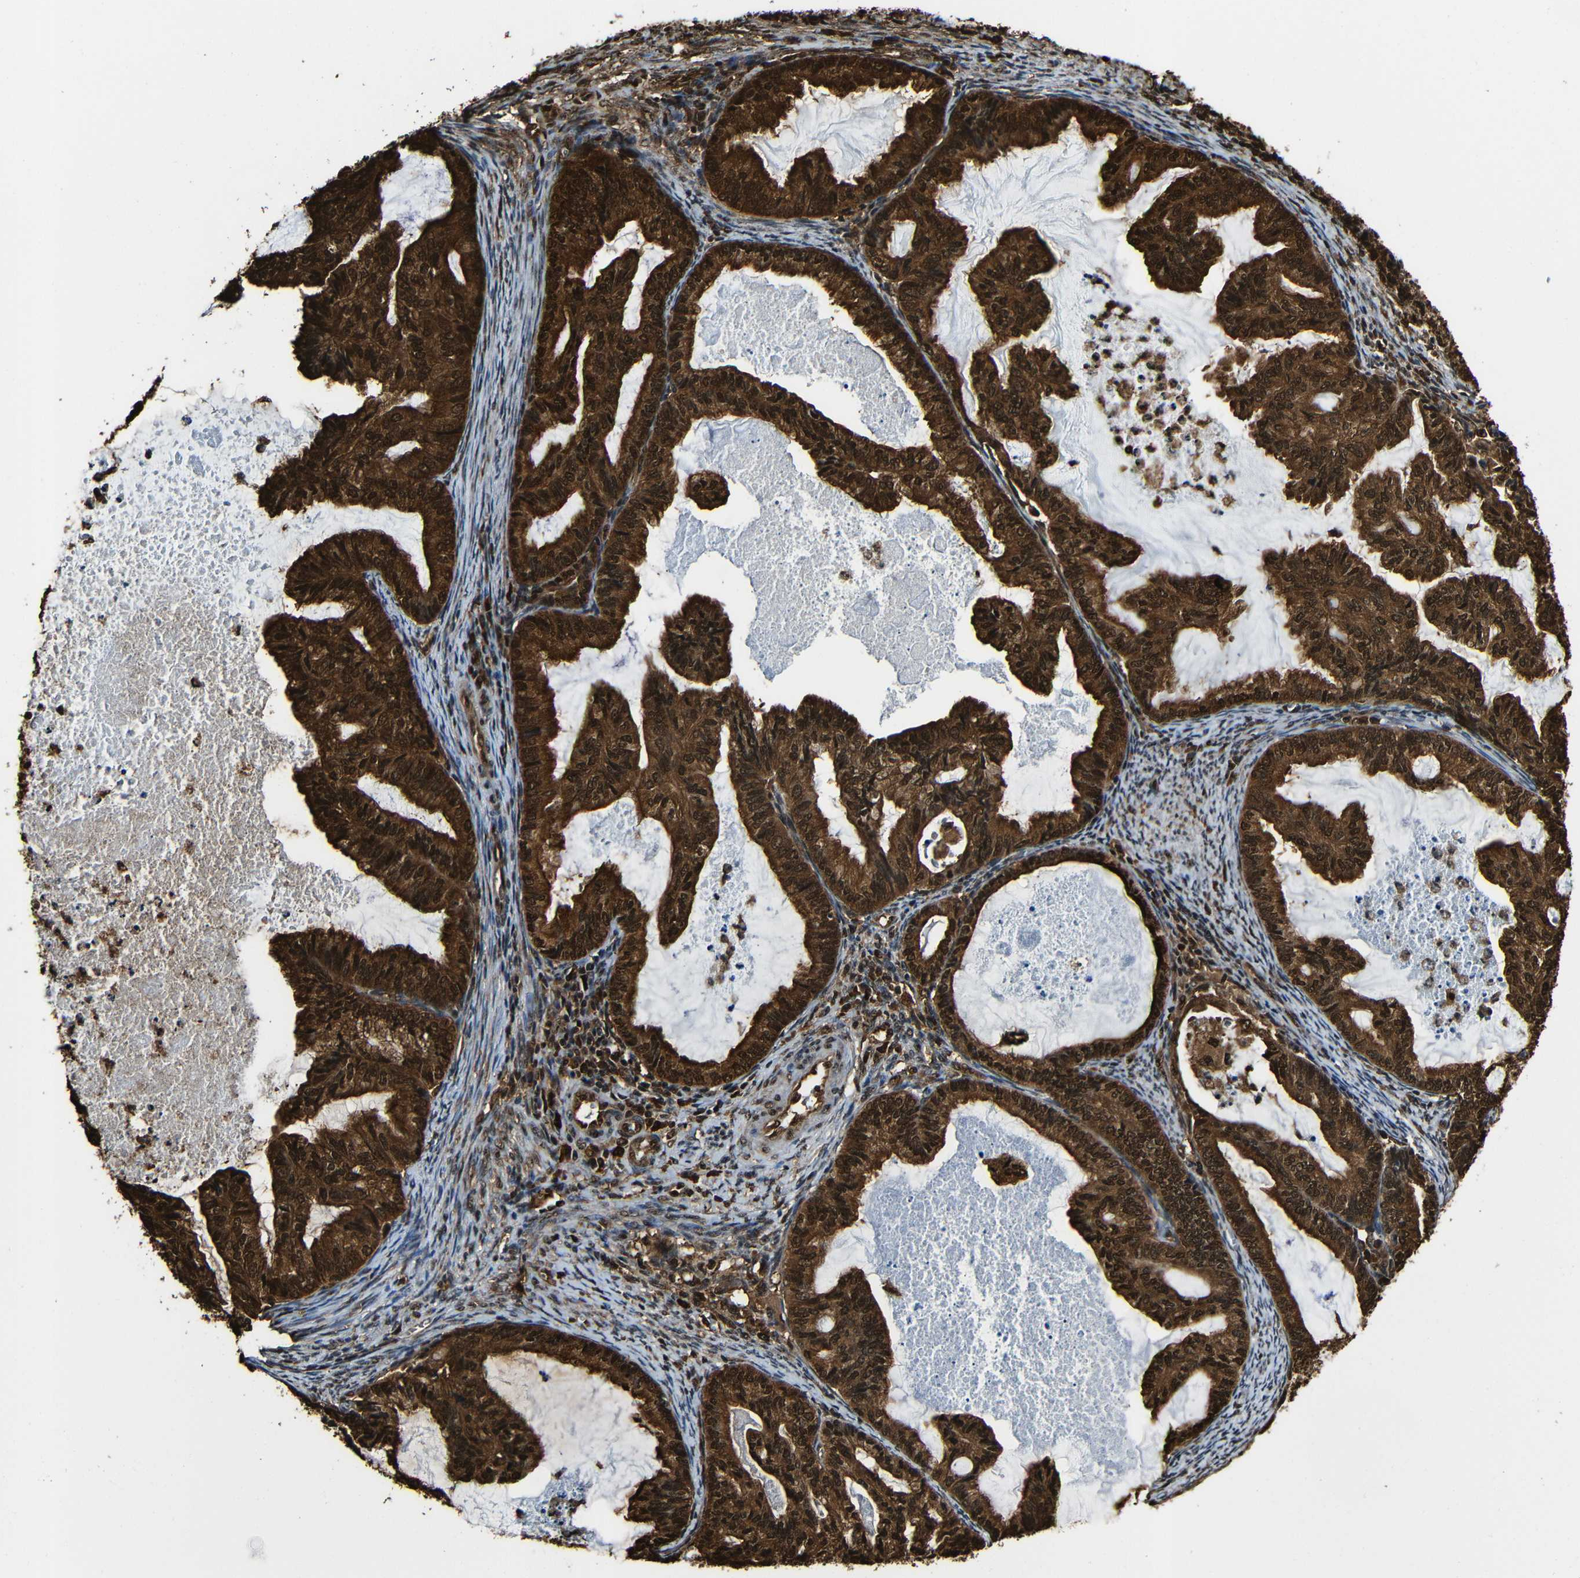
{"staining": {"intensity": "strong", "quantity": ">75%", "location": "cytoplasmic/membranous,nuclear"}, "tissue": "cervical cancer", "cell_type": "Tumor cells", "image_type": "cancer", "snomed": [{"axis": "morphology", "description": "Normal tissue, NOS"}, {"axis": "morphology", "description": "Adenocarcinoma, NOS"}, {"axis": "topography", "description": "Cervix"}, {"axis": "topography", "description": "Endometrium"}], "caption": "Immunohistochemistry staining of cervical cancer (adenocarcinoma), which displays high levels of strong cytoplasmic/membranous and nuclear positivity in approximately >75% of tumor cells indicating strong cytoplasmic/membranous and nuclear protein staining. The staining was performed using DAB (3,3'-diaminobenzidine) (brown) for protein detection and nuclei were counterstained in hematoxylin (blue).", "gene": "VCP", "patient": {"sex": "female", "age": 86}}